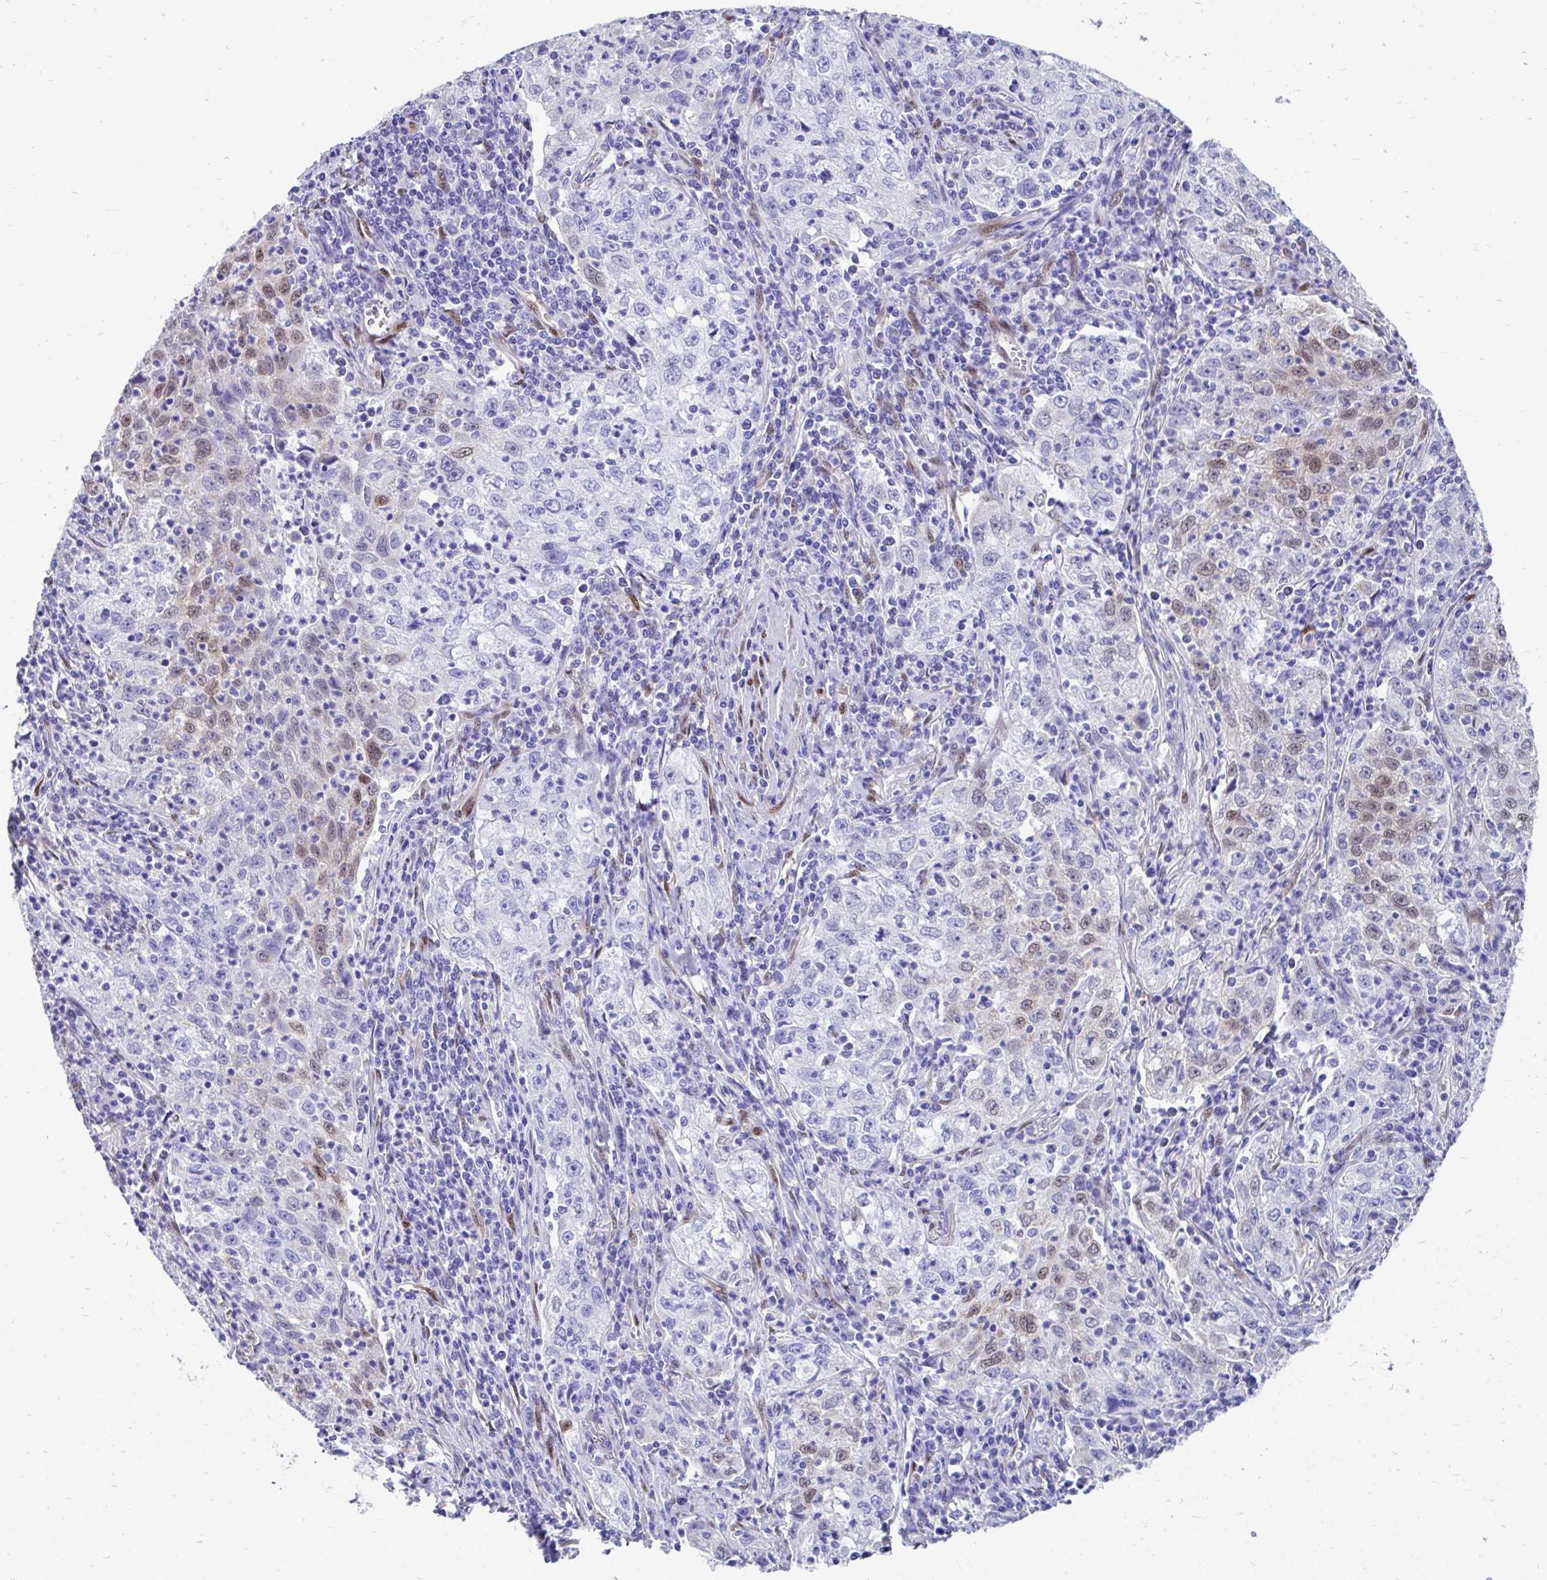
{"staining": {"intensity": "weak", "quantity": "<25%", "location": "nuclear"}, "tissue": "lung cancer", "cell_type": "Tumor cells", "image_type": "cancer", "snomed": [{"axis": "morphology", "description": "Squamous cell carcinoma, NOS"}, {"axis": "topography", "description": "Lung"}], "caption": "Protein analysis of lung squamous cell carcinoma demonstrates no significant staining in tumor cells.", "gene": "RBPMS", "patient": {"sex": "male", "age": 71}}